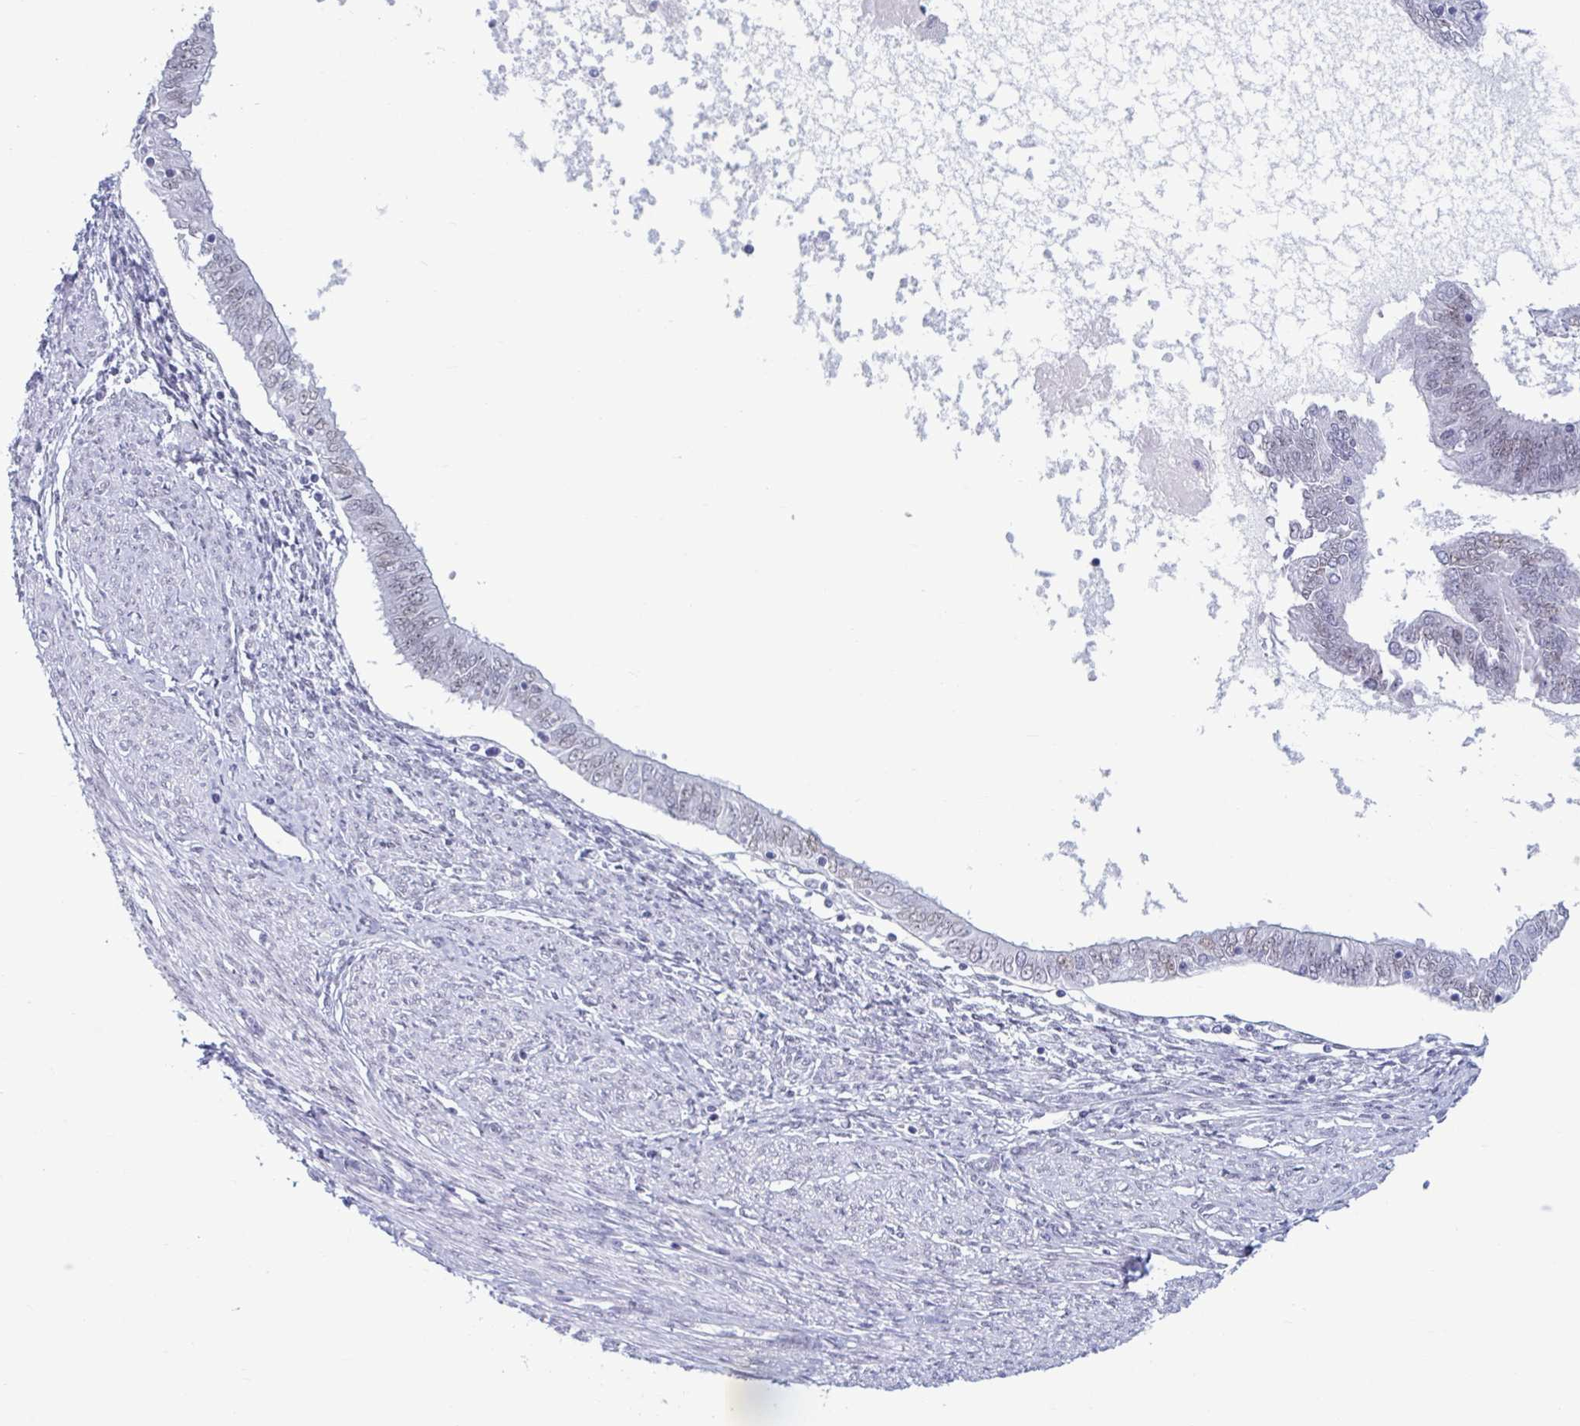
{"staining": {"intensity": "weak", "quantity": "<25%", "location": "nuclear"}, "tissue": "endometrial cancer", "cell_type": "Tumor cells", "image_type": "cancer", "snomed": [{"axis": "morphology", "description": "Adenocarcinoma, NOS"}, {"axis": "topography", "description": "Endometrium"}], "caption": "The histopathology image displays no significant staining in tumor cells of adenocarcinoma (endometrial).", "gene": "MSMB", "patient": {"sex": "female", "age": 58}}